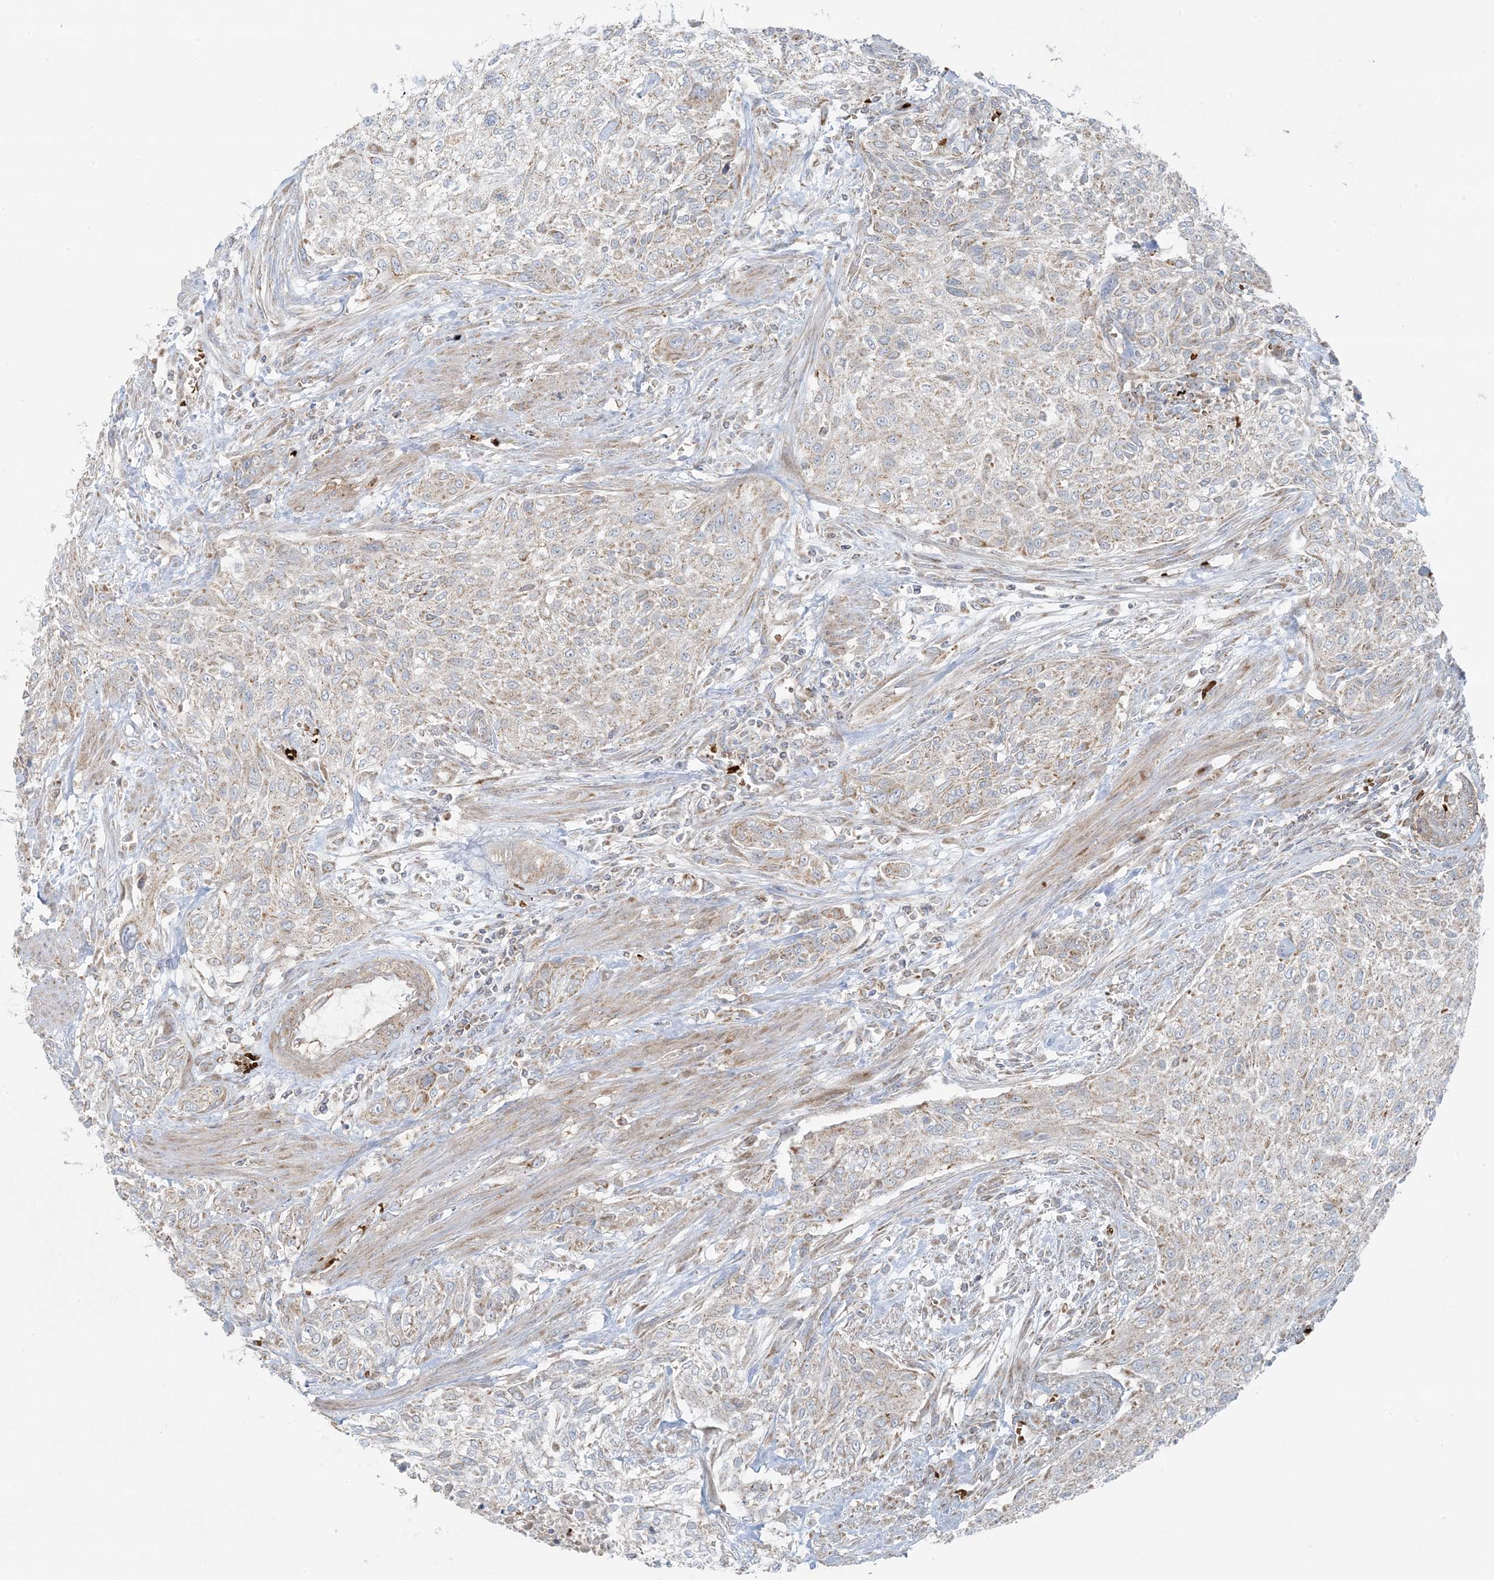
{"staining": {"intensity": "weak", "quantity": "<25%", "location": "cytoplasmic/membranous"}, "tissue": "urothelial cancer", "cell_type": "Tumor cells", "image_type": "cancer", "snomed": [{"axis": "morphology", "description": "Urothelial carcinoma, High grade"}, {"axis": "topography", "description": "Urinary bladder"}], "caption": "DAB (3,3'-diaminobenzidine) immunohistochemical staining of human urothelial cancer demonstrates no significant staining in tumor cells.", "gene": "PIK3R4", "patient": {"sex": "male", "age": 35}}